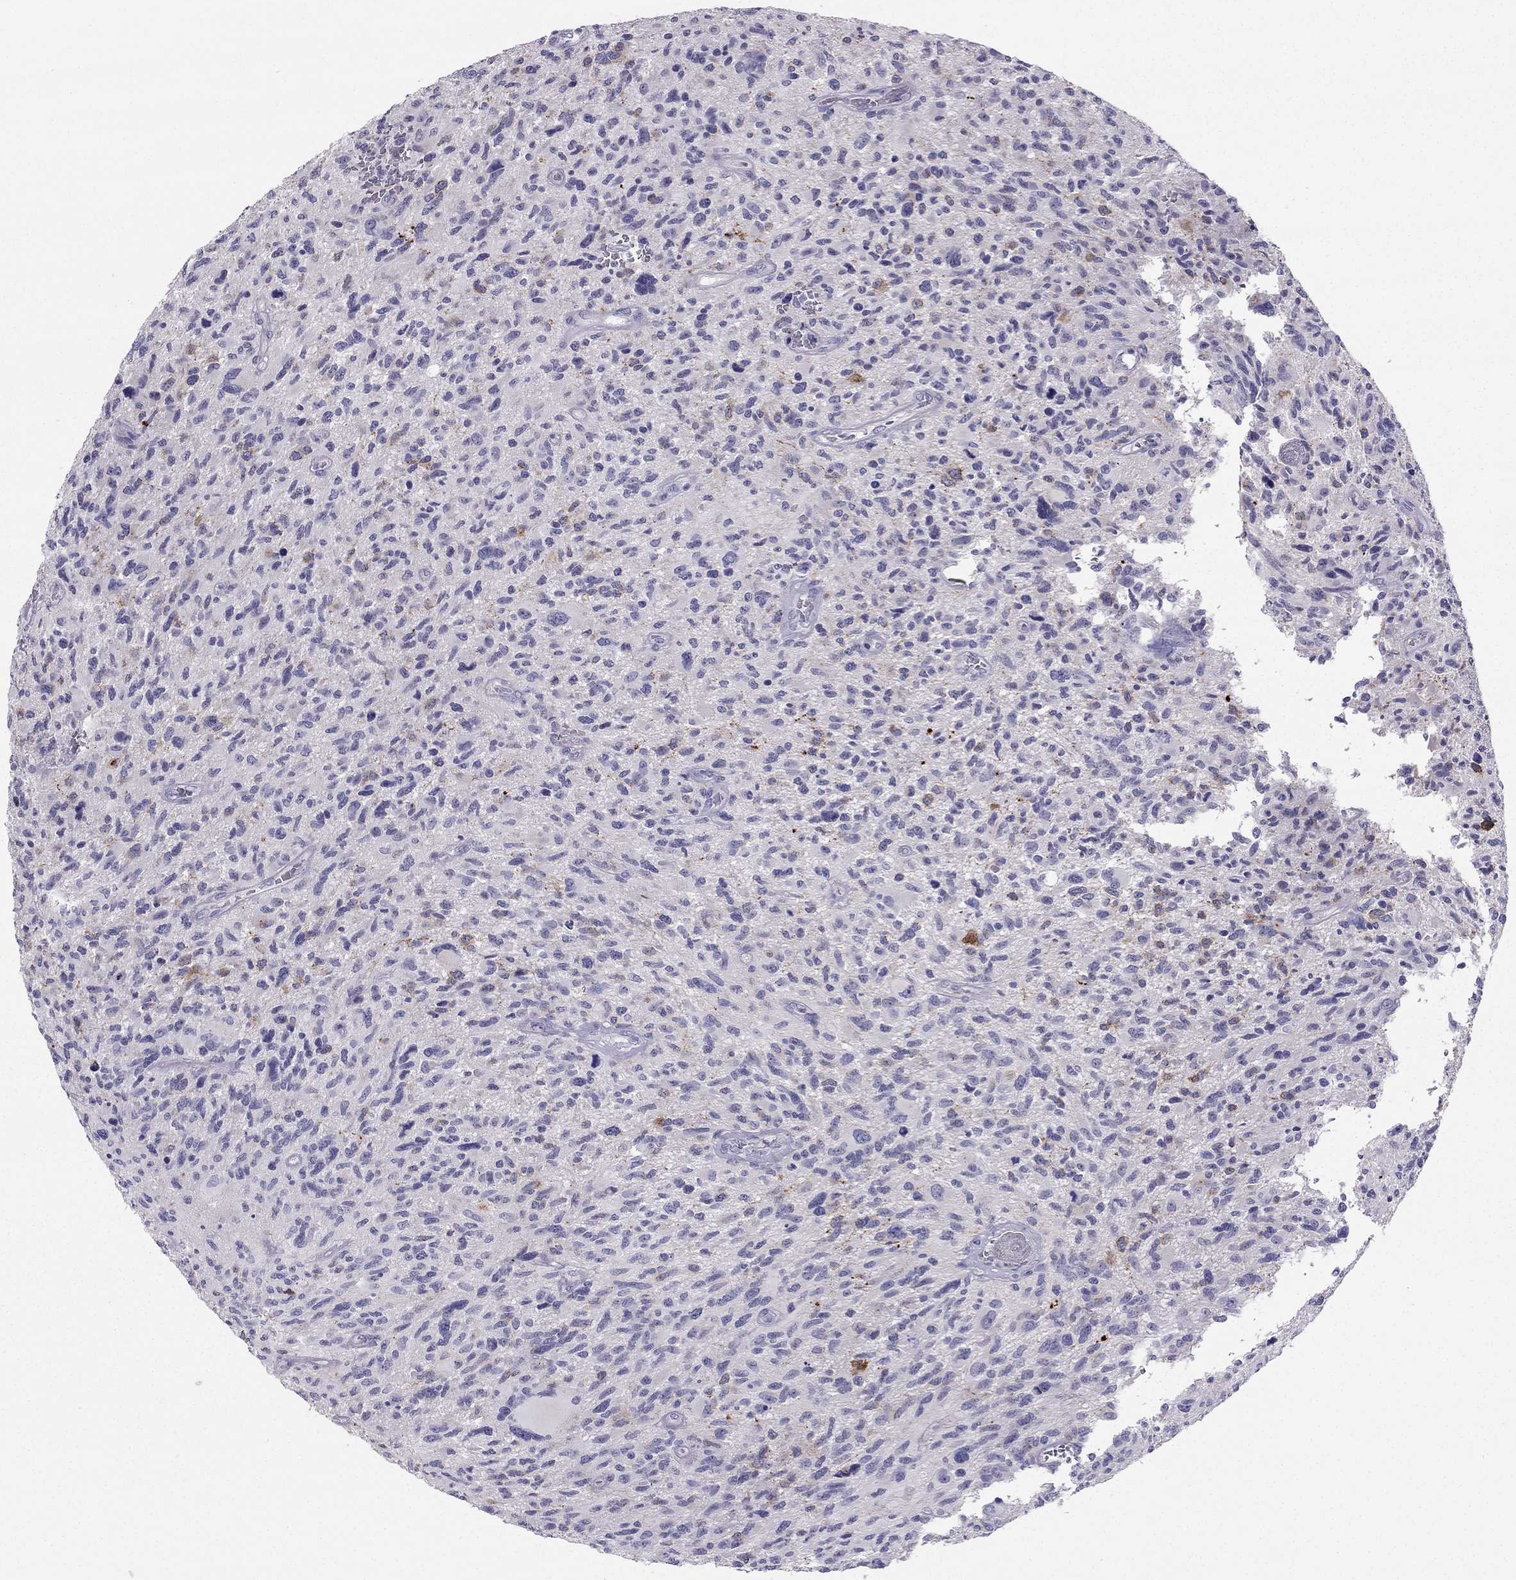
{"staining": {"intensity": "negative", "quantity": "none", "location": "none"}, "tissue": "glioma", "cell_type": "Tumor cells", "image_type": "cancer", "snomed": [{"axis": "morphology", "description": "Glioma, malignant, NOS"}, {"axis": "morphology", "description": "Glioma, malignant, High grade"}, {"axis": "topography", "description": "Brain"}], "caption": "This image is of glioma stained with immunohistochemistry (IHC) to label a protein in brown with the nuclei are counter-stained blue. There is no positivity in tumor cells.", "gene": "LMTK3", "patient": {"sex": "female", "age": 71}}